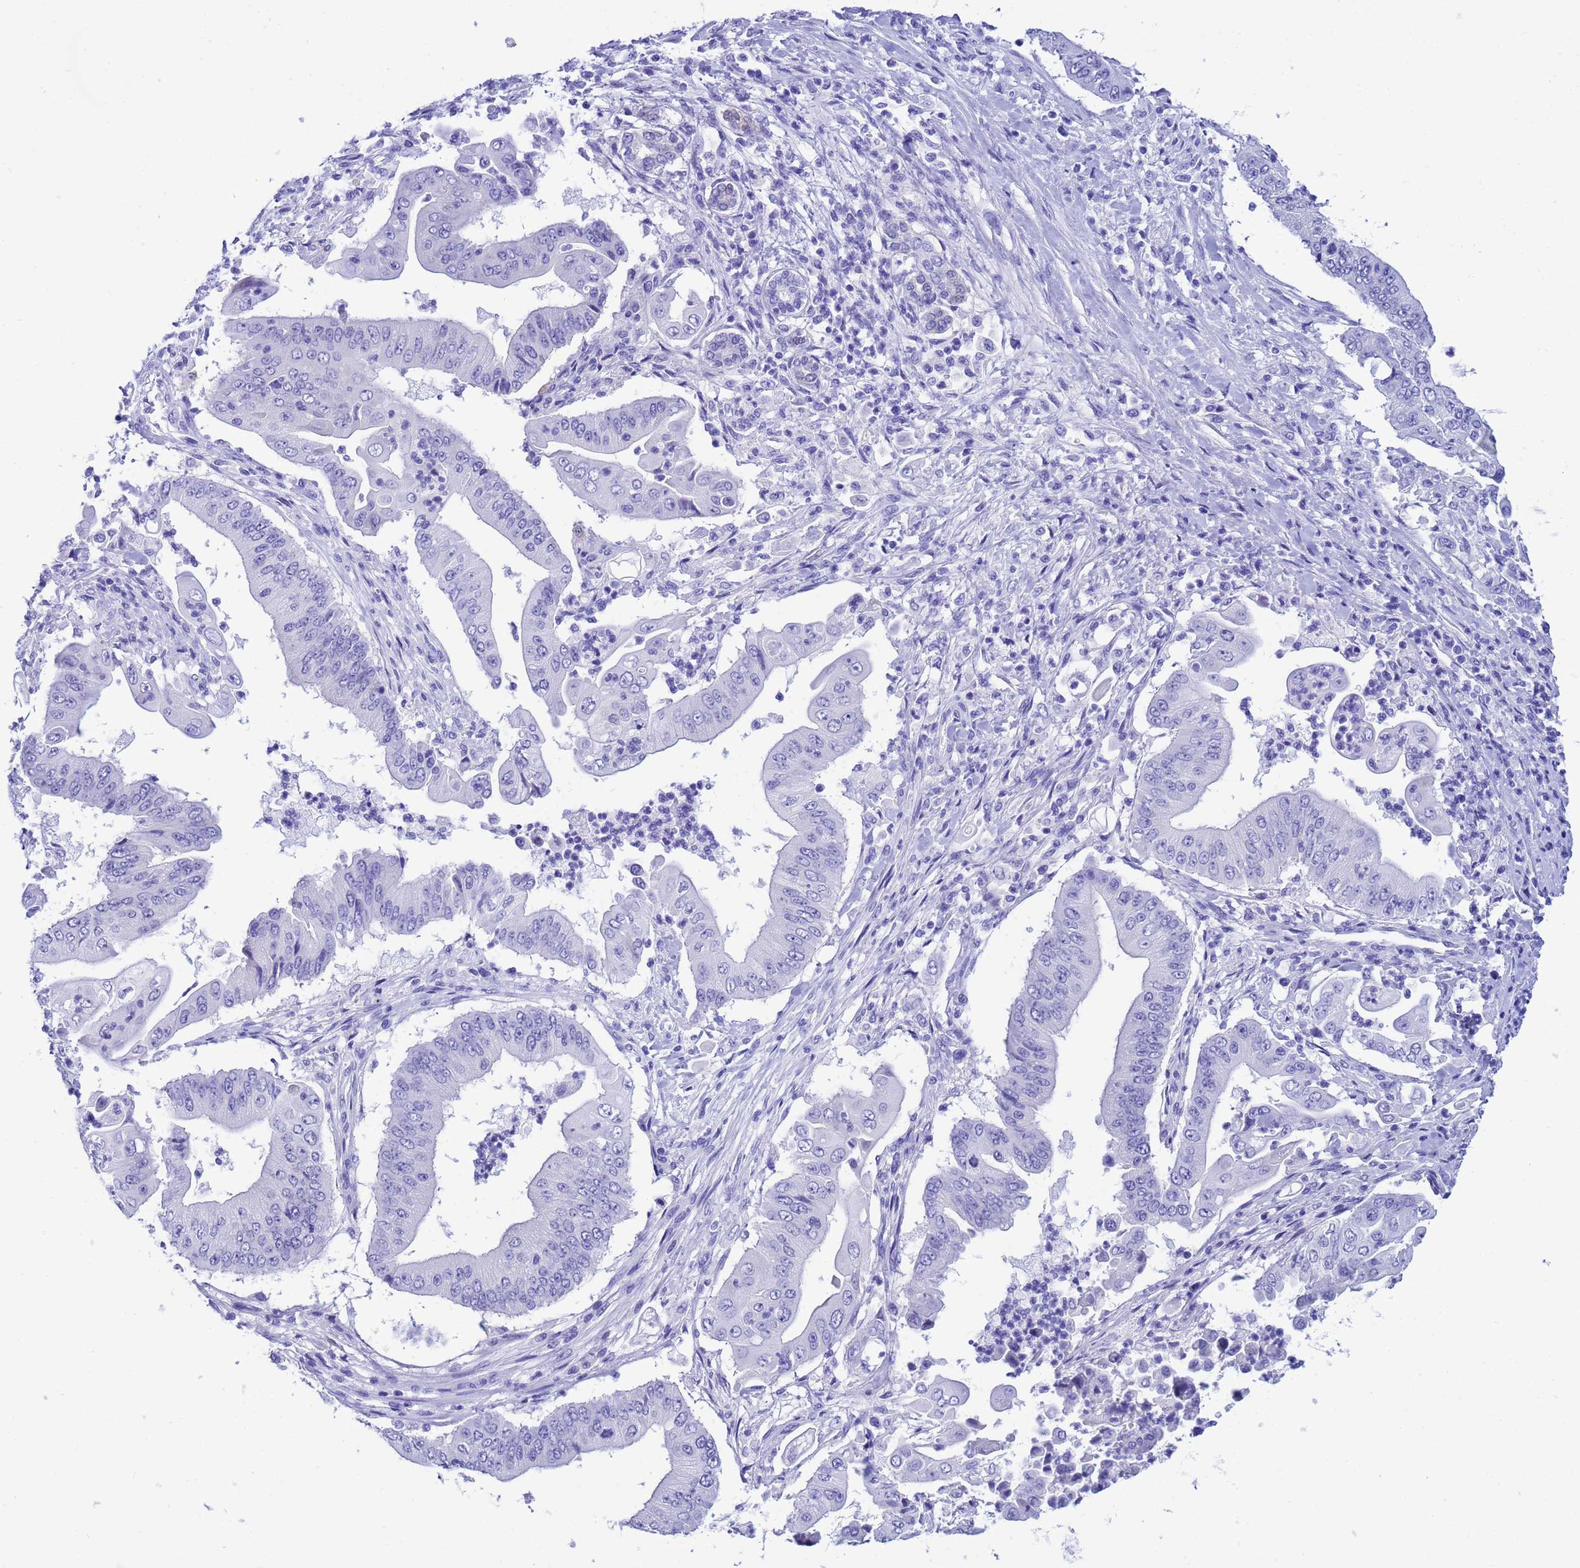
{"staining": {"intensity": "negative", "quantity": "none", "location": "none"}, "tissue": "pancreatic cancer", "cell_type": "Tumor cells", "image_type": "cancer", "snomed": [{"axis": "morphology", "description": "Adenocarcinoma, NOS"}, {"axis": "topography", "description": "Pancreas"}], "caption": "This is an immunohistochemistry histopathology image of pancreatic cancer. There is no expression in tumor cells.", "gene": "AKR1C2", "patient": {"sex": "female", "age": 77}}